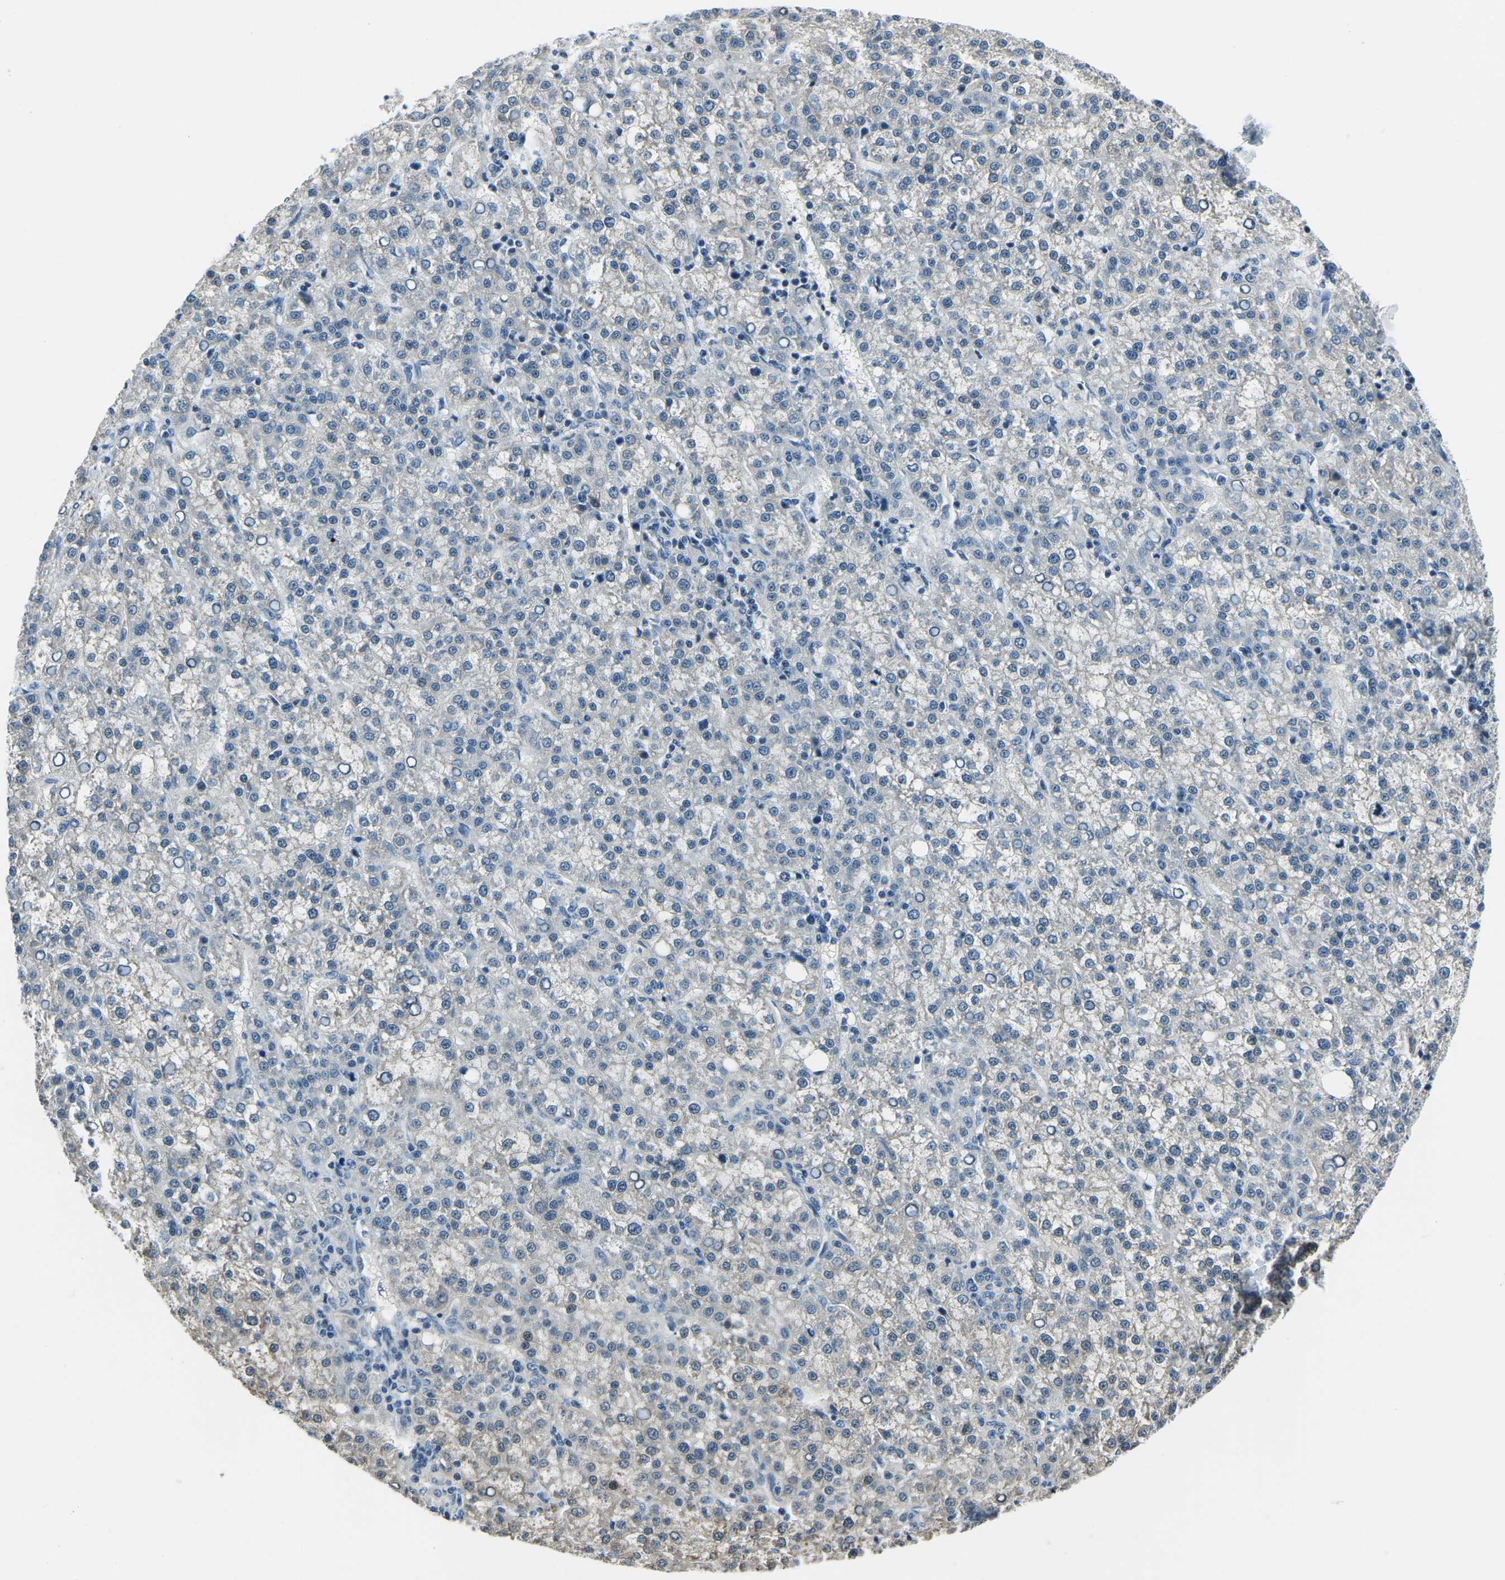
{"staining": {"intensity": "negative", "quantity": "none", "location": "none"}, "tissue": "liver cancer", "cell_type": "Tumor cells", "image_type": "cancer", "snomed": [{"axis": "morphology", "description": "Carcinoma, Hepatocellular, NOS"}, {"axis": "topography", "description": "Liver"}], "caption": "Tumor cells show no significant positivity in hepatocellular carcinoma (liver). Nuclei are stained in blue.", "gene": "RRP1", "patient": {"sex": "female", "age": 58}}